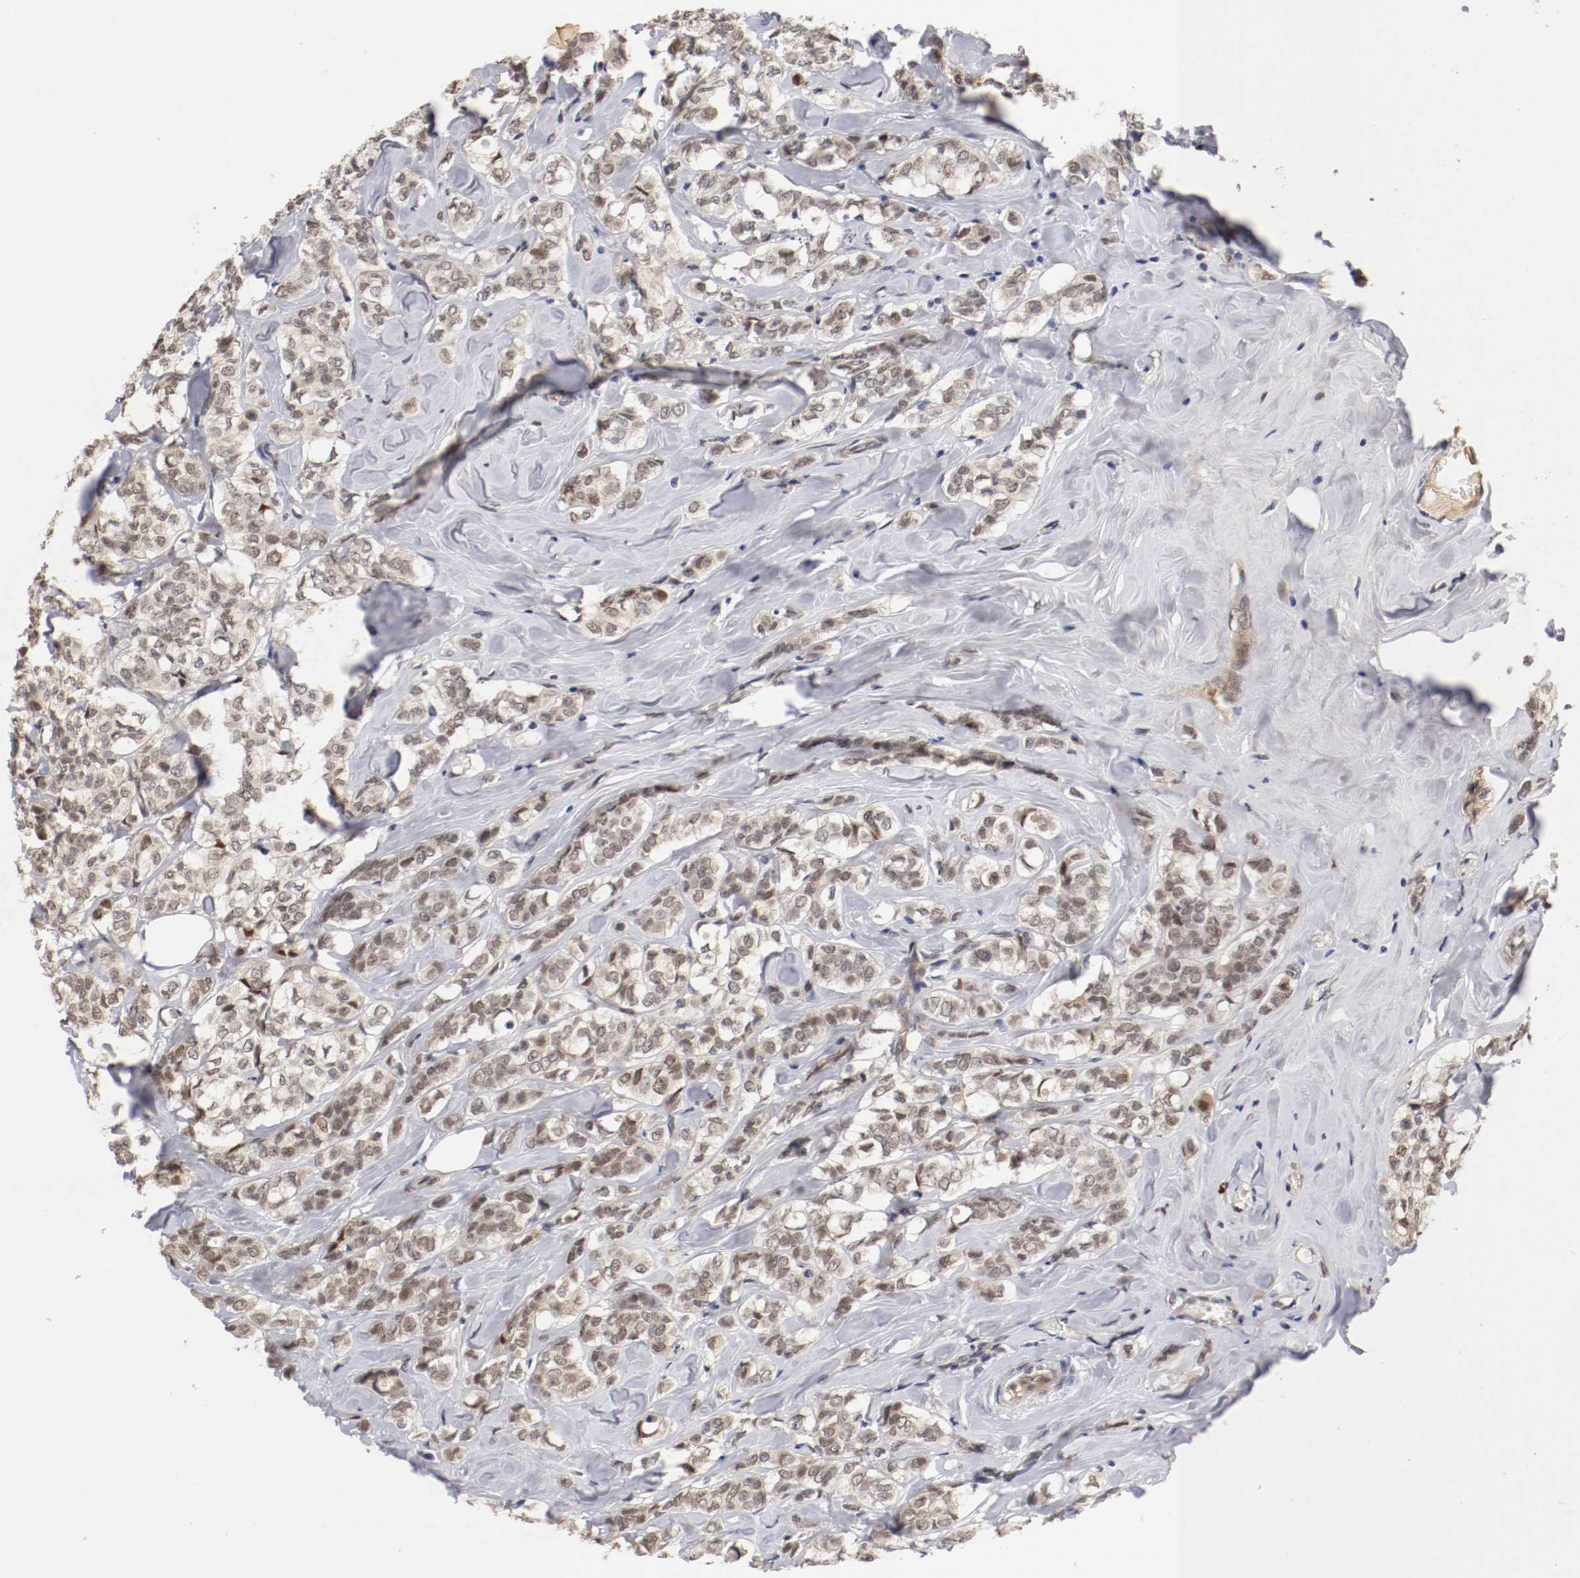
{"staining": {"intensity": "weak", "quantity": "25%-75%", "location": "cytoplasmic/membranous,nuclear"}, "tissue": "breast cancer", "cell_type": "Tumor cells", "image_type": "cancer", "snomed": [{"axis": "morphology", "description": "Lobular carcinoma"}, {"axis": "topography", "description": "Breast"}], "caption": "Breast cancer (lobular carcinoma) was stained to show a protein in brown. There is low levels of weak cytoplasmic/membranous and nuclear staining in approximately 25%-75% of tumor cells.", "gene": "DNMT3B", "patient": {"sex": "female", "age": 60}}